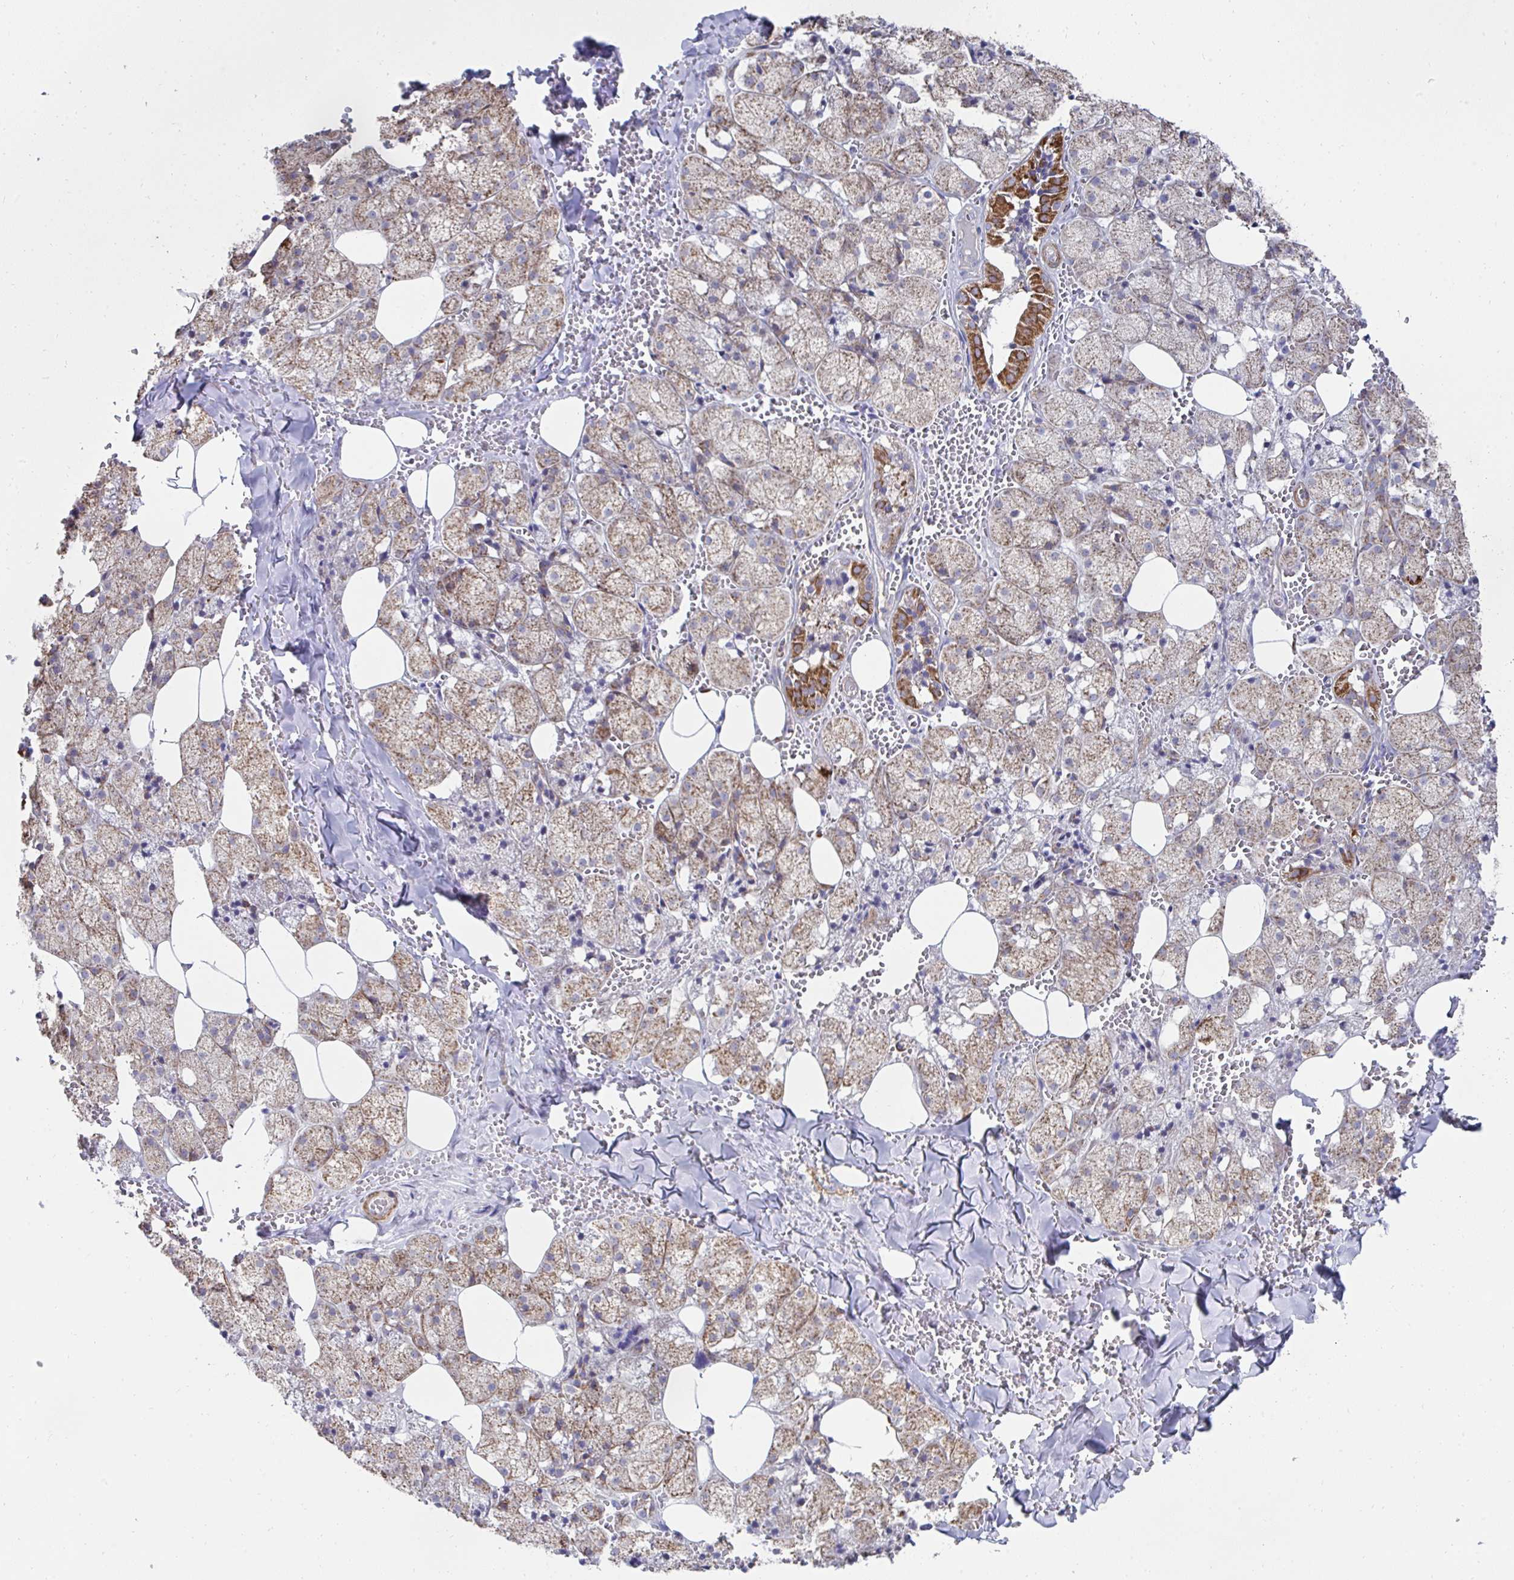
{"staining": {"intensity": "moderate", "quantity": ">75%", "location": "cytoplasmic/membranous"}, "tissue": "salivary gland", "cell_type": "Glandular cells", "image_type": "normal", "snomed": [{"axis": "morphology", "description": "Normal tissue, NOS"}, {"axis": "topography", "description": "Salivary gland"}, {"axis": "topography", "description": "Peripheral nerve tissue"}], "caption": "Immunohistochemistry micrograph of benign human salivary gland stained for a protein (brown), which displays medium levels of moderate cytoplasmic/membranous positivity in about >75% of glandular cells.", "gene": "DZANK1", "patient": {"sex": "male", "age": 38}}